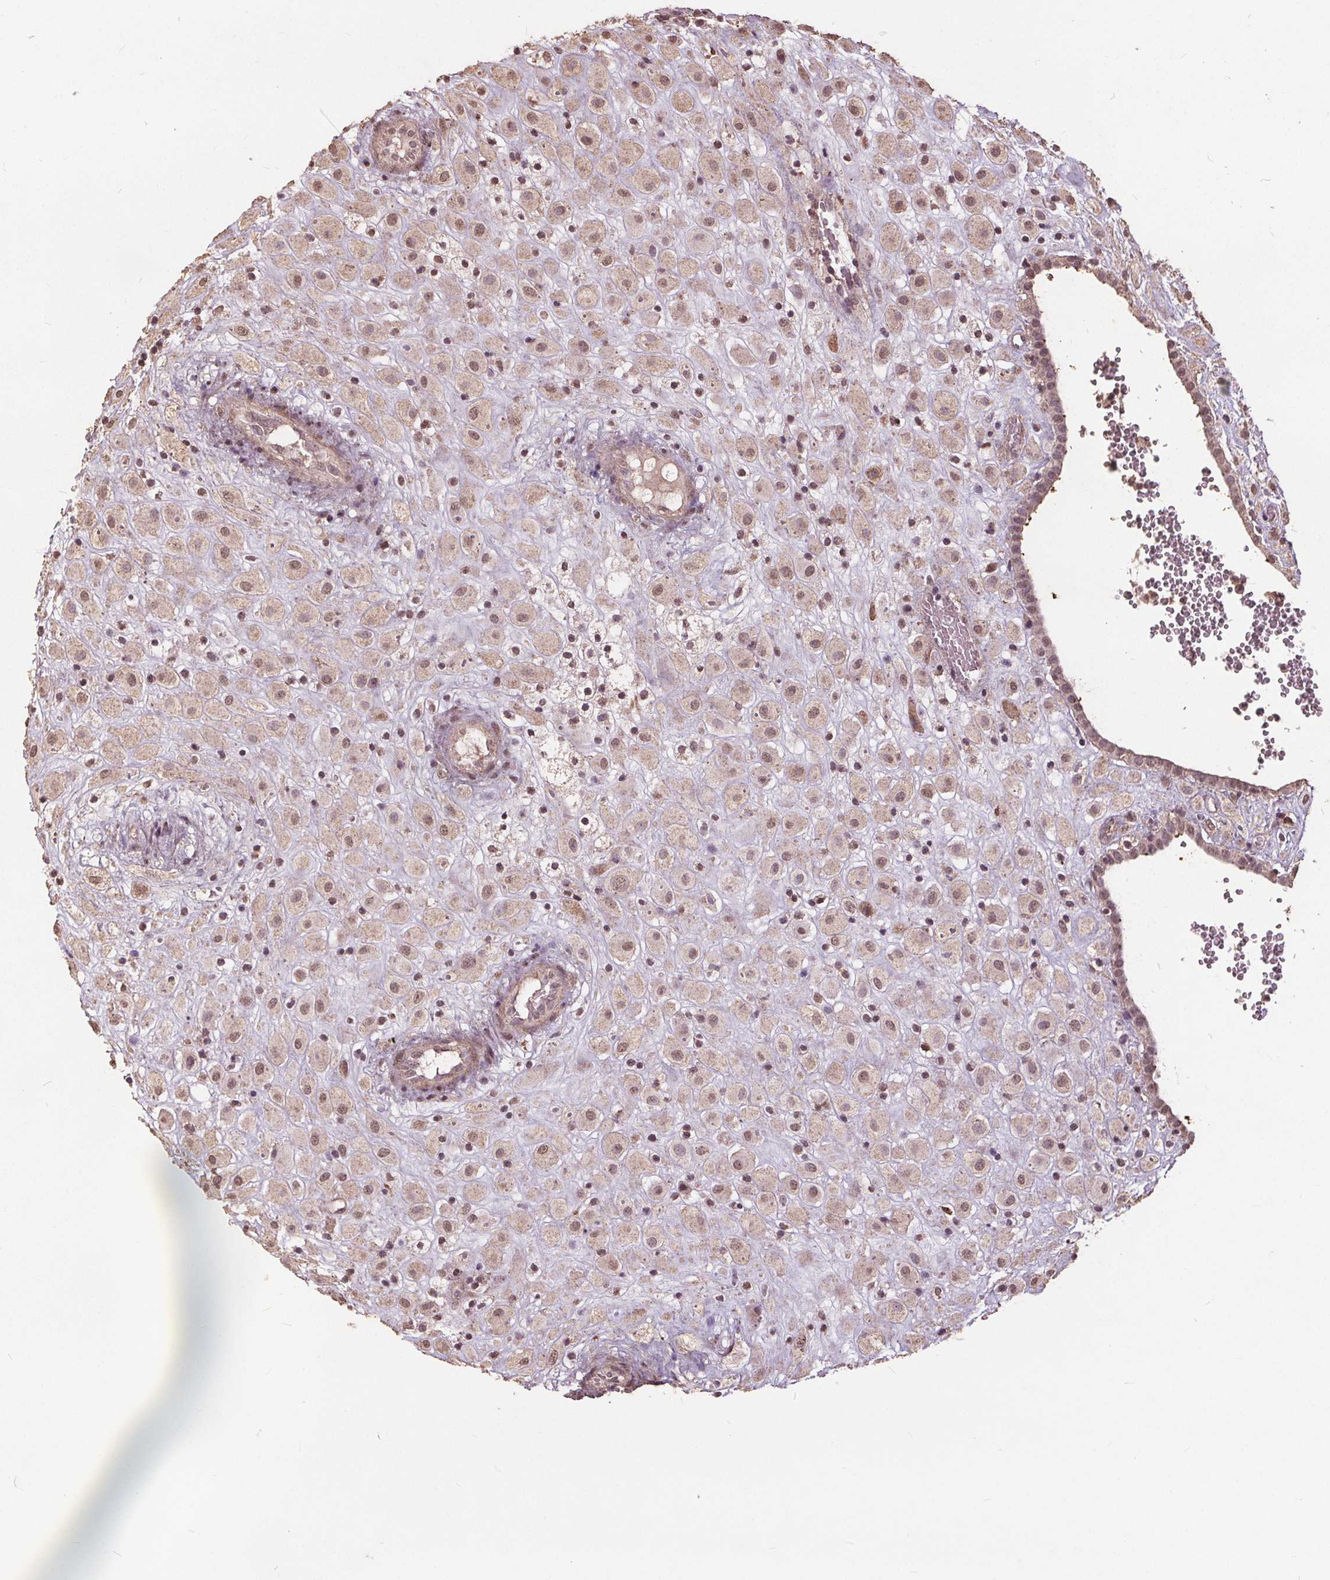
{"staining": {"intensity": "weak", "quantity": ">75%", "location": "cytoplasmic/membranous,nuclear"}, "tissue": "placenta", "cell_type": "Decidual cells", "image_type": "normal", "snomed": [{"axis": "morphology", "description": "Normal tissue, NOS"}, {"axis": "topography", "description": "Placenta"}], "caption": "Protein expression analysis of unremarkable human placenta reveals weak cytoplasmic/membranous,nuclear positivity in approximately >75% of decidual cells. (DAB (3,3'-diaminobenzidine) = brown stain, brightfield microscopy at high magnification).", "gene": "DSG3", "patient": {"sex": "female", "age": 24}}